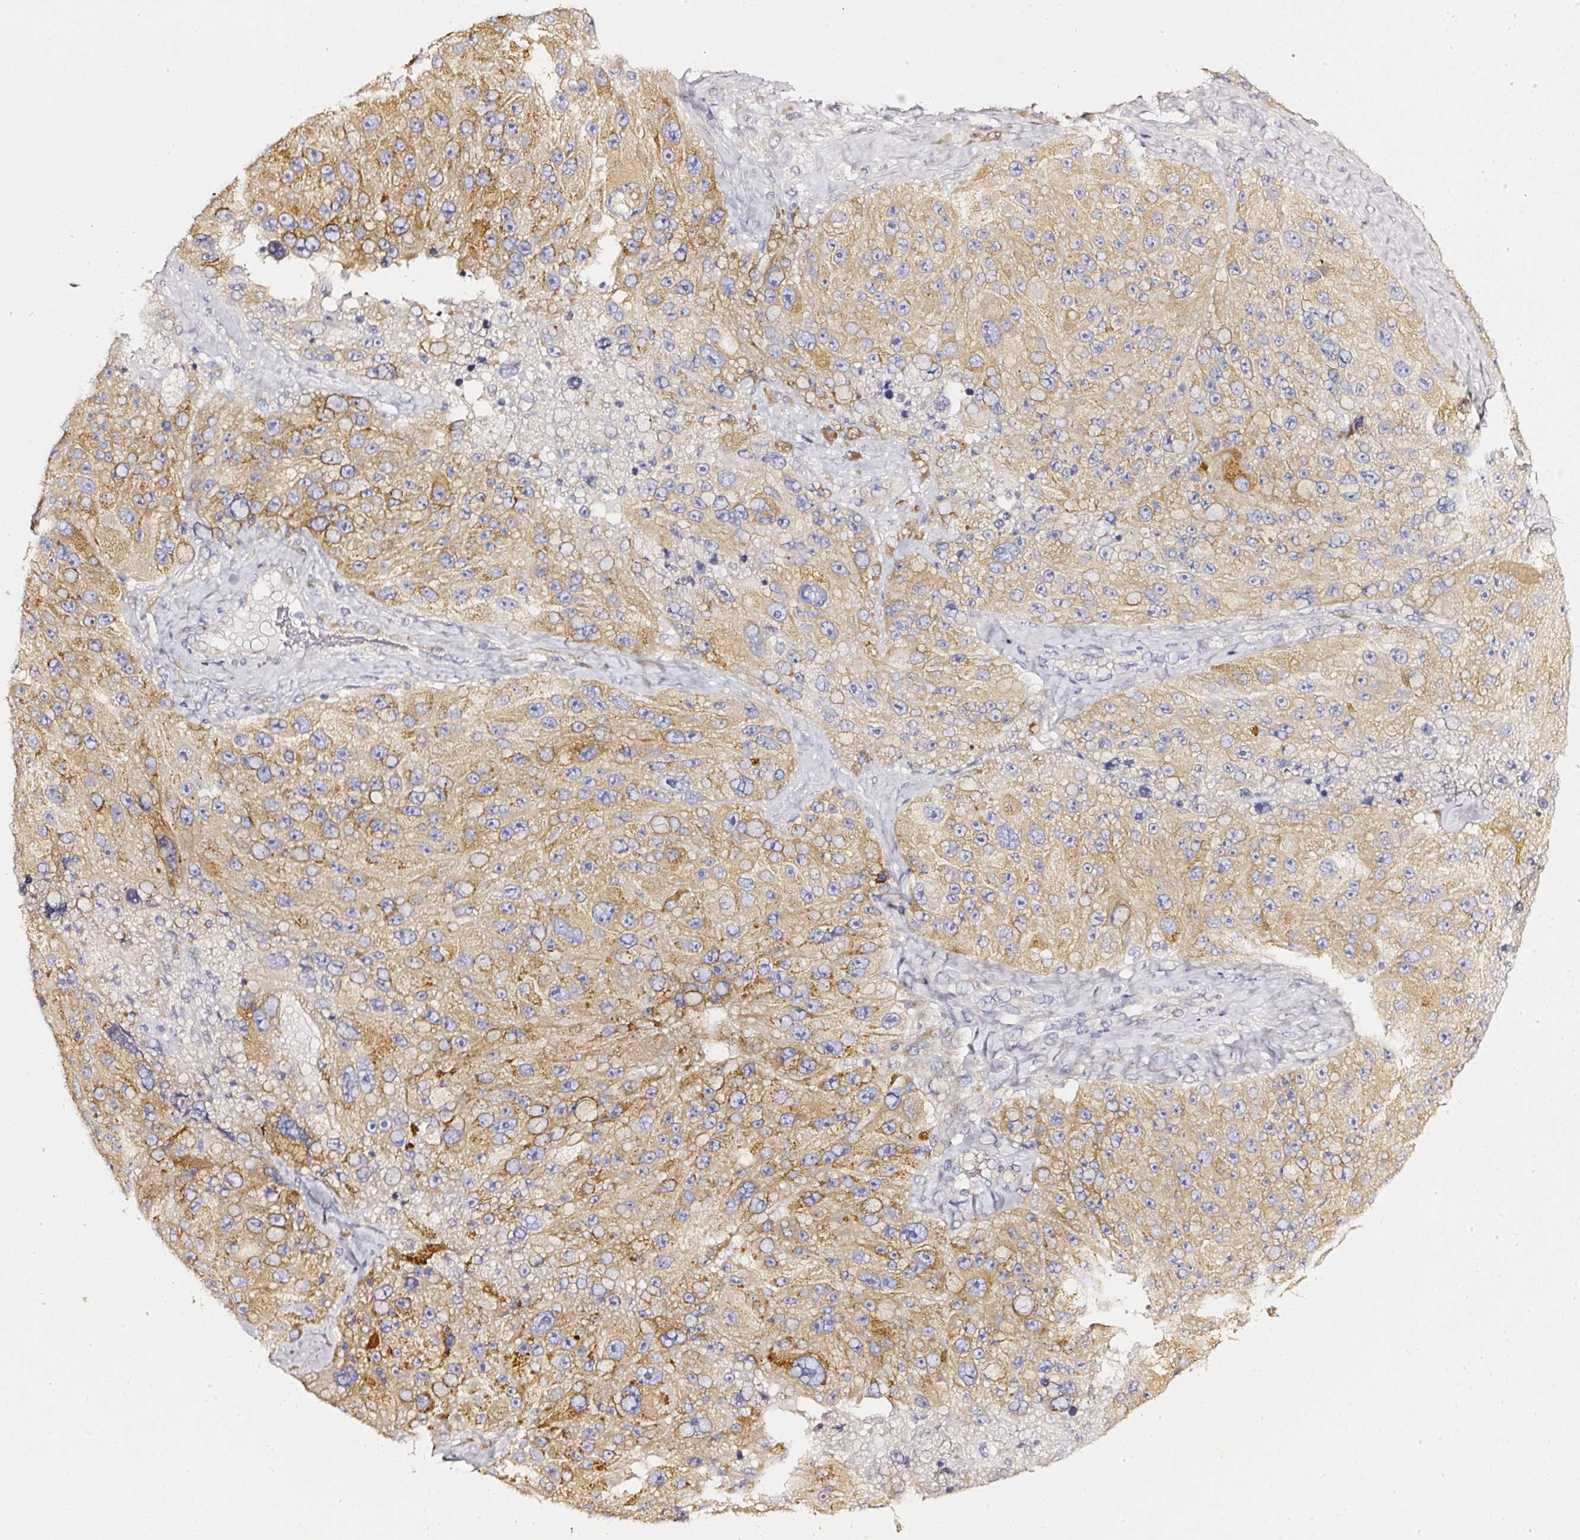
{"staining": {"intensity": "moderate", "quantity": ">75%", "location": "cytoplasmic/membranous"}, "tissue": "melanoma", "cell_type": "Tumor cells", "image_type": "cancer", "snomed": [{"axis": "morphology", "description": "Malignant melanoma, Metastatic site"}, {"axis": "topography", "description": "Lymph node"}], "caption": "Malignant melanoma (metastatic site) stained for a protein demonstrates moderate cytoplasmic/membranous positivity in tumor cells. (DAB = brown stain, brightfield microscopy at high magnification).", "gene": "PDXDC1", "patient": {"sex": "male", "age": 62}}